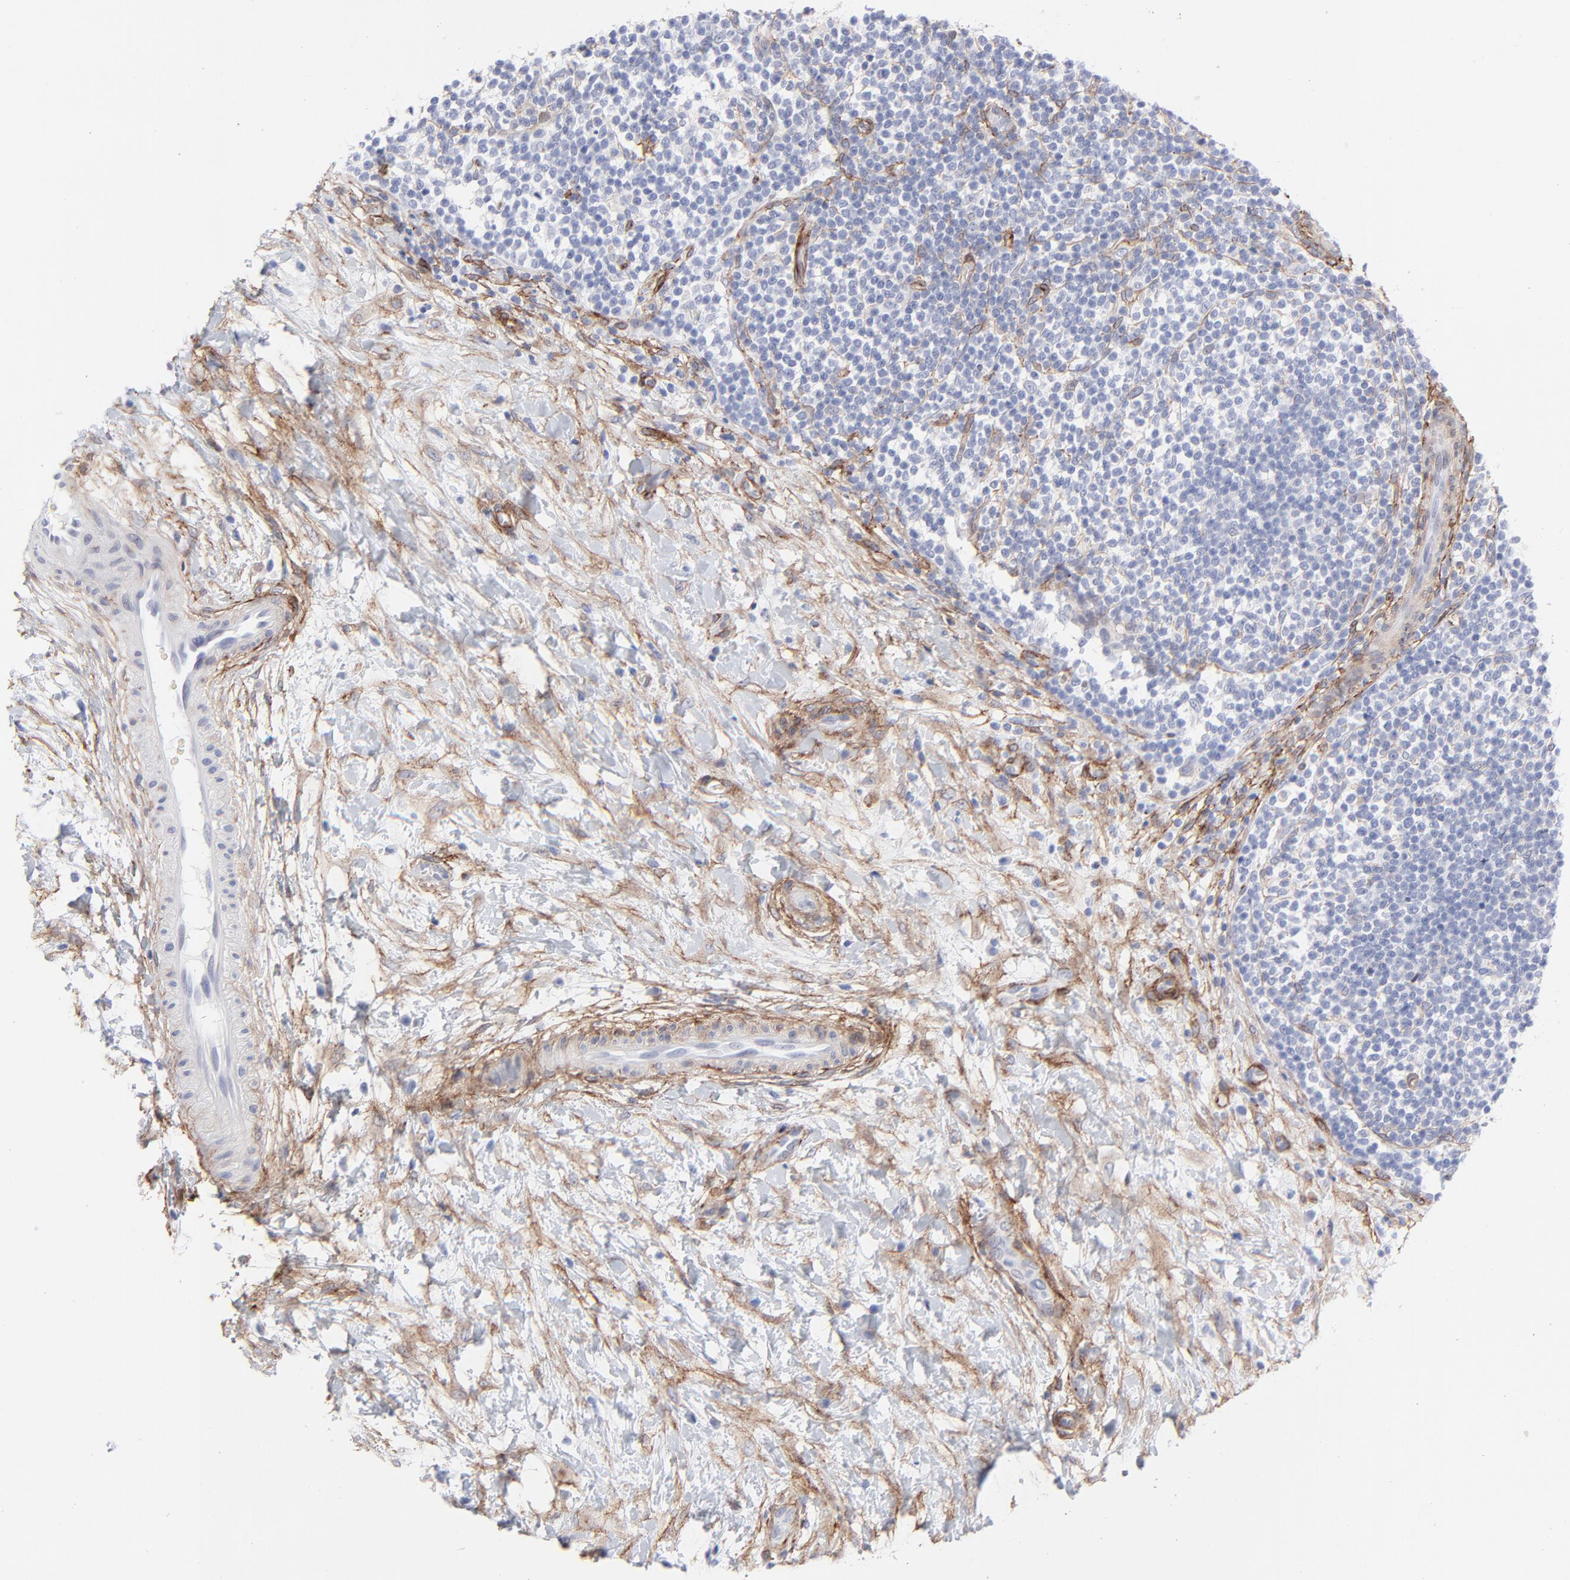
{"staining": {"intensity": "negative", "quantity": "none", "location": "none"}, "tissue": "lymphoma", "cell_type": "Tumor cells", "image_type": "cancer", "snomed": [{"axis": "morphology", "description": "Malignant lymphoma, non-Hodgkin's type, Low grade"}, {"axis": "topography", "description": "Lymph node"}], "caption": "The image displays no significant positivity in tumor cells of malignant lymphoma, non-Hodgkin's type (low-grade).", "gene": "PDGFRB", "patient": {"sex": "female", "age": 76}}